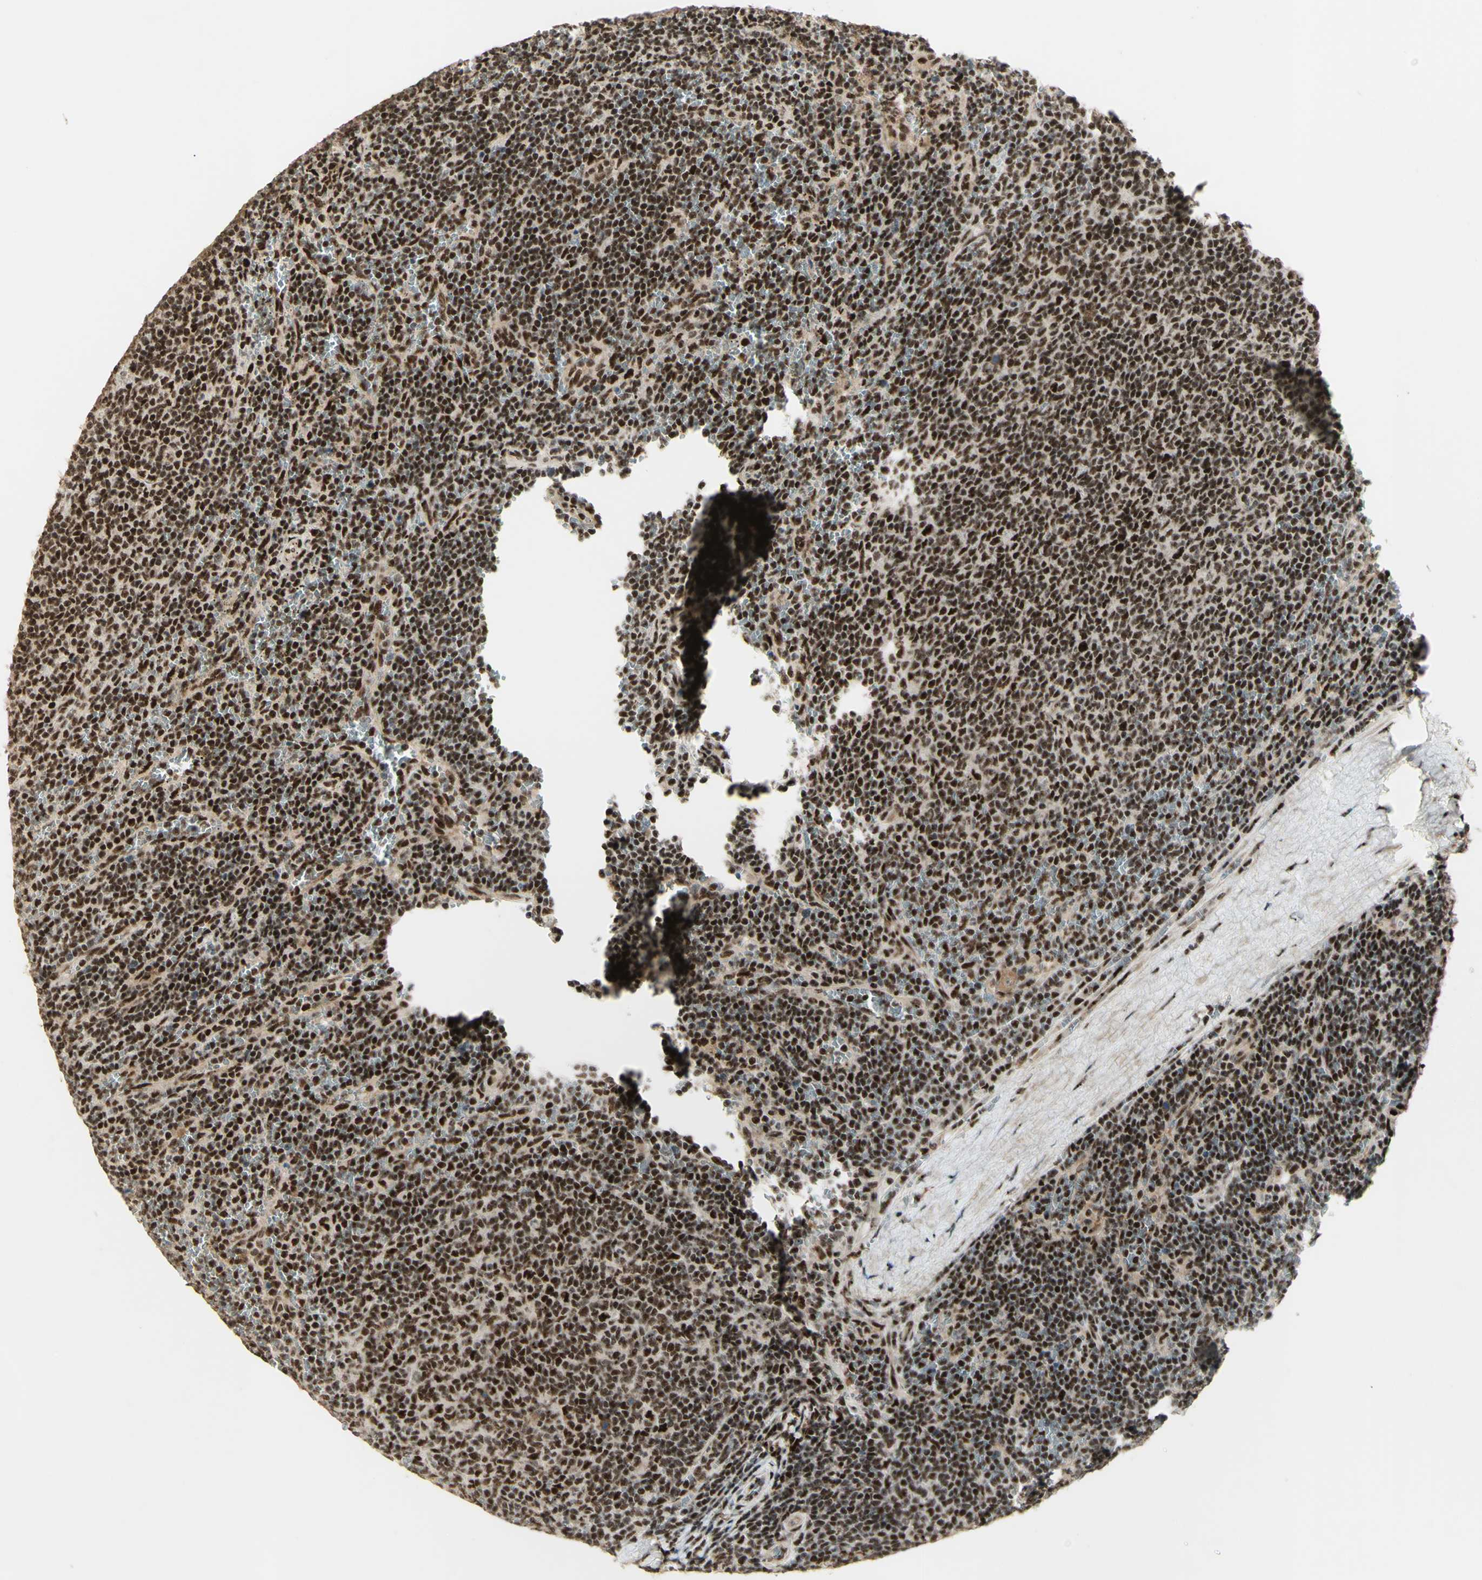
{"staining": {"intensity": "strong", "quantity": ">75%", "location": "nuclear"}, "tissue": "lymphoma", "cell_type": "Tumor cells", "image_type": "cancer", "snomed": [{"axis": "morphology", "description": "Malignant lymphoma, non-Hodgkin's type, Low grade"}, {"axis": "topography", "description": "Spleen"}], "caption": "High-magnification brightfield microscopy of malignant lymphoma, non-Hodgkin's type (low-grade) stained with DAB (brown) and counterstained with hematoxylin (blue). tumor cells exhibit strong nuclear staining is appreciated in about>75% of cells.", "gene": "DHX9", "patient": {"sex": "female", "age": 50}}